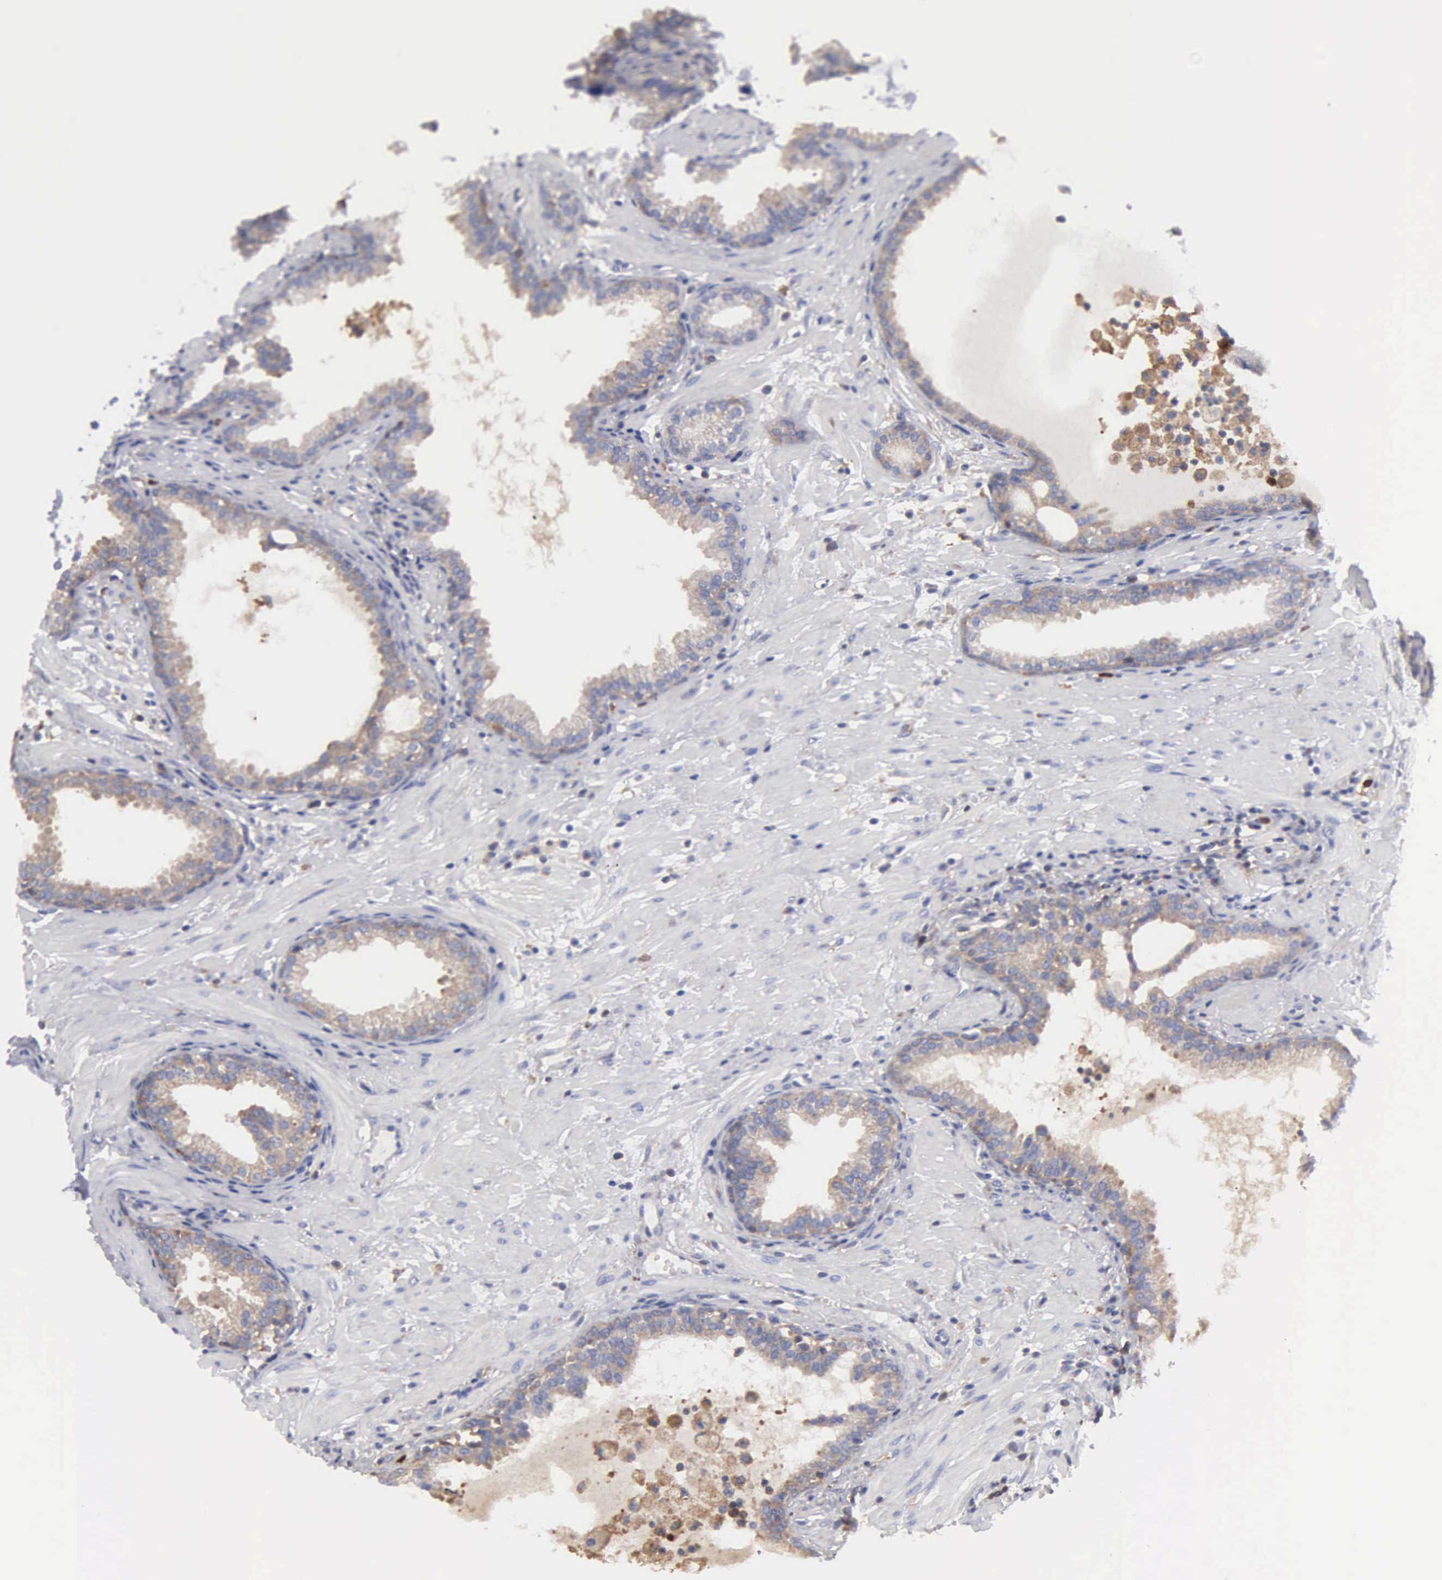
{"staining": {"intensity": "weak", "quantity": "25%-75%", "location": "cytoplasmic/membranous"}, "tissue": "prostate", "cell_type": "Glandular cells", "image_type": "normal", "snomed": [{"axis": "morphology", "description": "Normal tissue, NOS"}, {"axis": "topography", "description": "Prostate"}], "caption": "Benign prostate was stained to show a protein in brown. There is low levels of weak cytoplasmic/membranous positivity in approximately 25%-75% of glandular cells. (Stains: DAB (3,3'-diaminobenzidine) in brown, nuclei in blue, Microscopy: brightfield microscopy at high magnification).", "gene": "G6PD", "patient": {"sex": "male", "age": 64}}